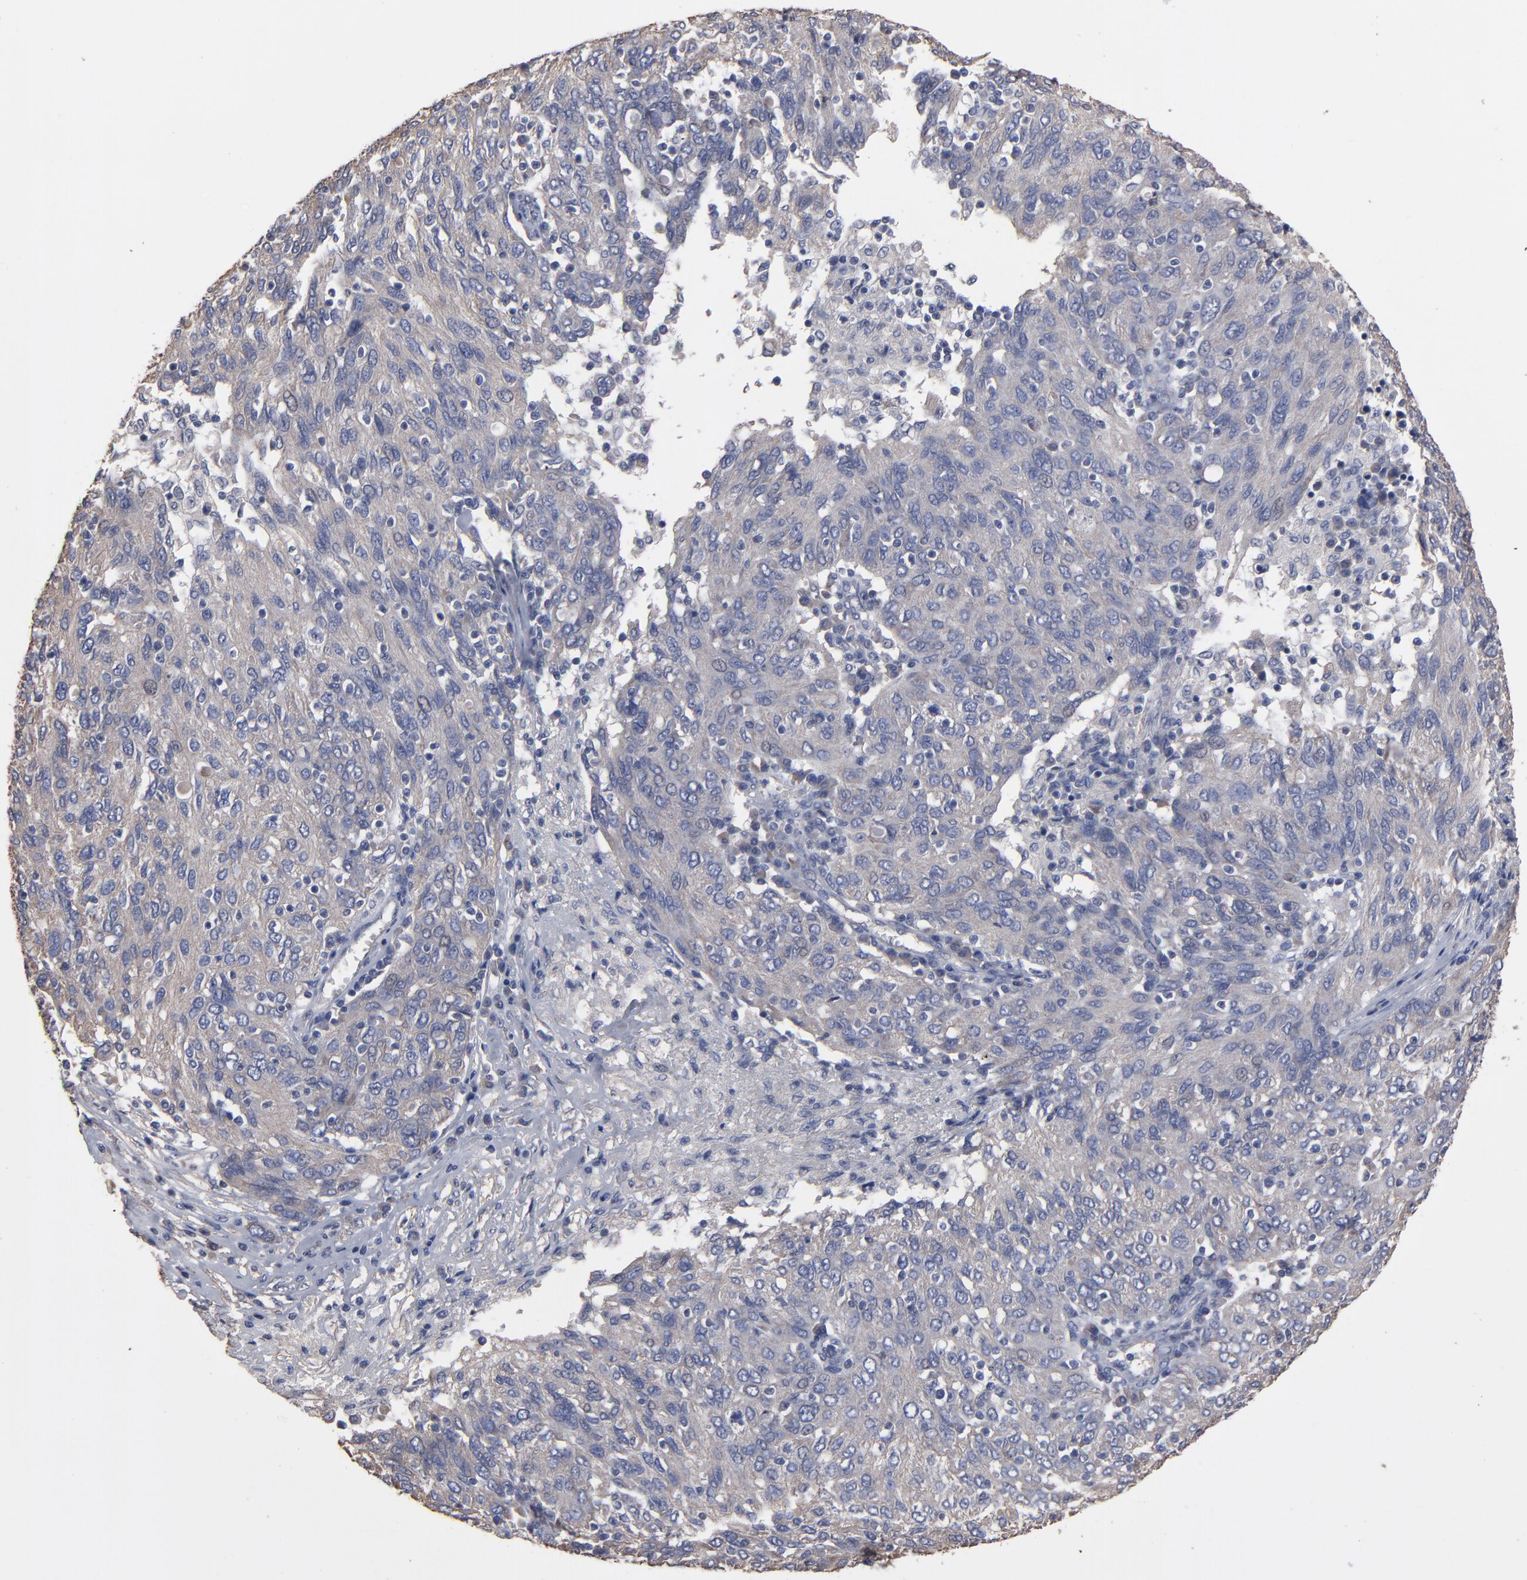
{"staining": {"intensity": "weak", "quantity": ">75%", "location": "cytoplasmic/membranous"}, "tissue": "ovarian cancer", "cell_type": "Tumor cells", "image_type": "cancer", "snomed": [{"axis": "morphology", "description": "Carcinoma, endometroid"}, {"axis": "topography", "description": "Ovary"}], "caption": "The photomicrograph displays a brown stain indicating the presence of a protein in the cytoplasmic/membranous of tumor cells in ovarian cancer.", "gene": "DMD", "patient": {"sex": "female", "age": 50}}